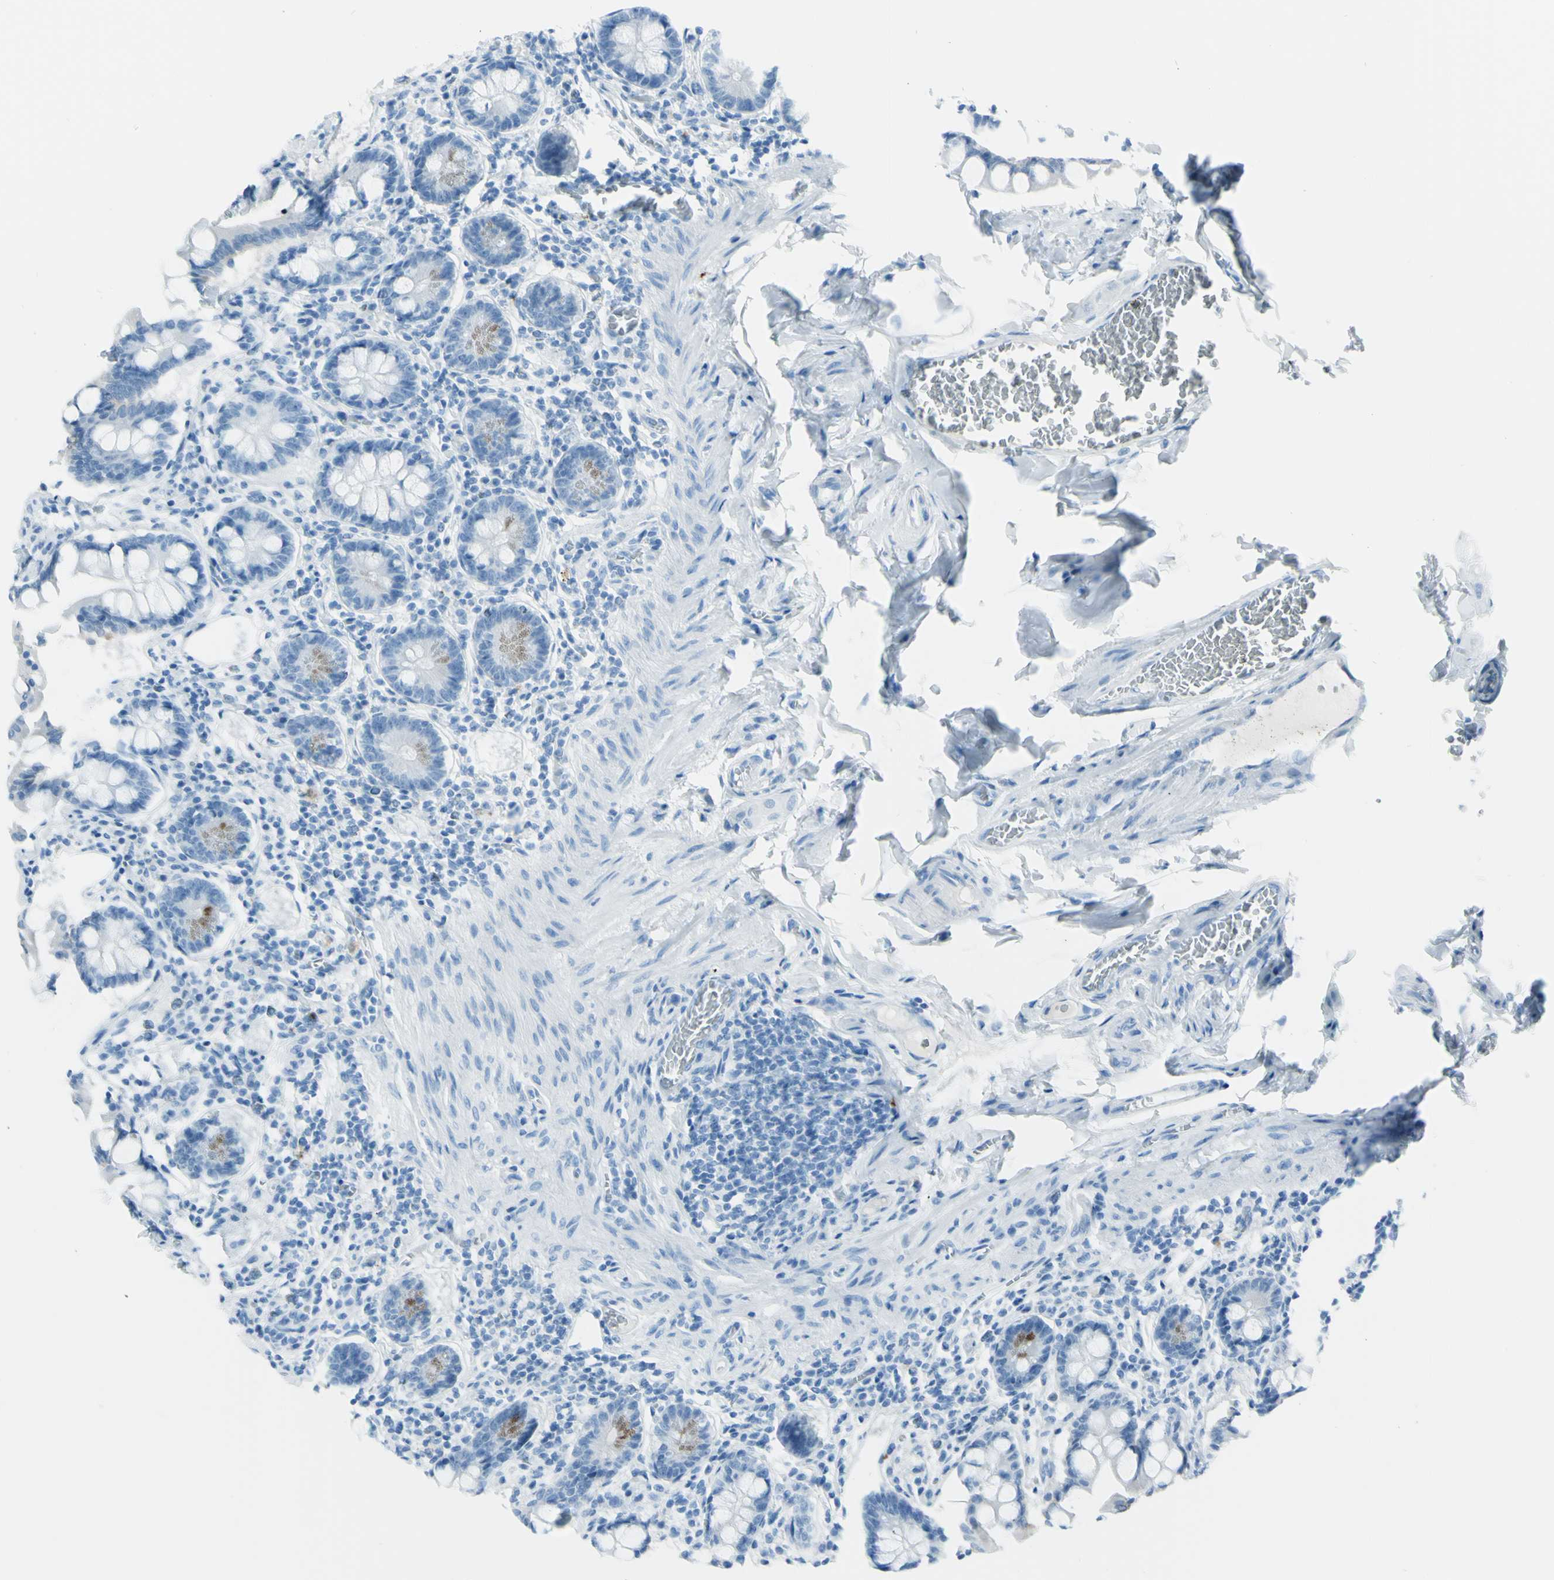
{"staining": {"intensity": "negative", "quantity": "none", "location": "none"}, "tissue": "small intestine", "cell_type": "Glandular cells", "image_type": "normal", "snomed": [{"axis": "morphology", "description": "Normal tissue, NOS"}, {"axis": "topography", "description": "Small intestine"}], "caption": "A histopathology image of small intestine stained for a protein reveals no brown staining in glandular cells.", "gene": "AFP", "patient": {"sex": "male", "age": 41}}